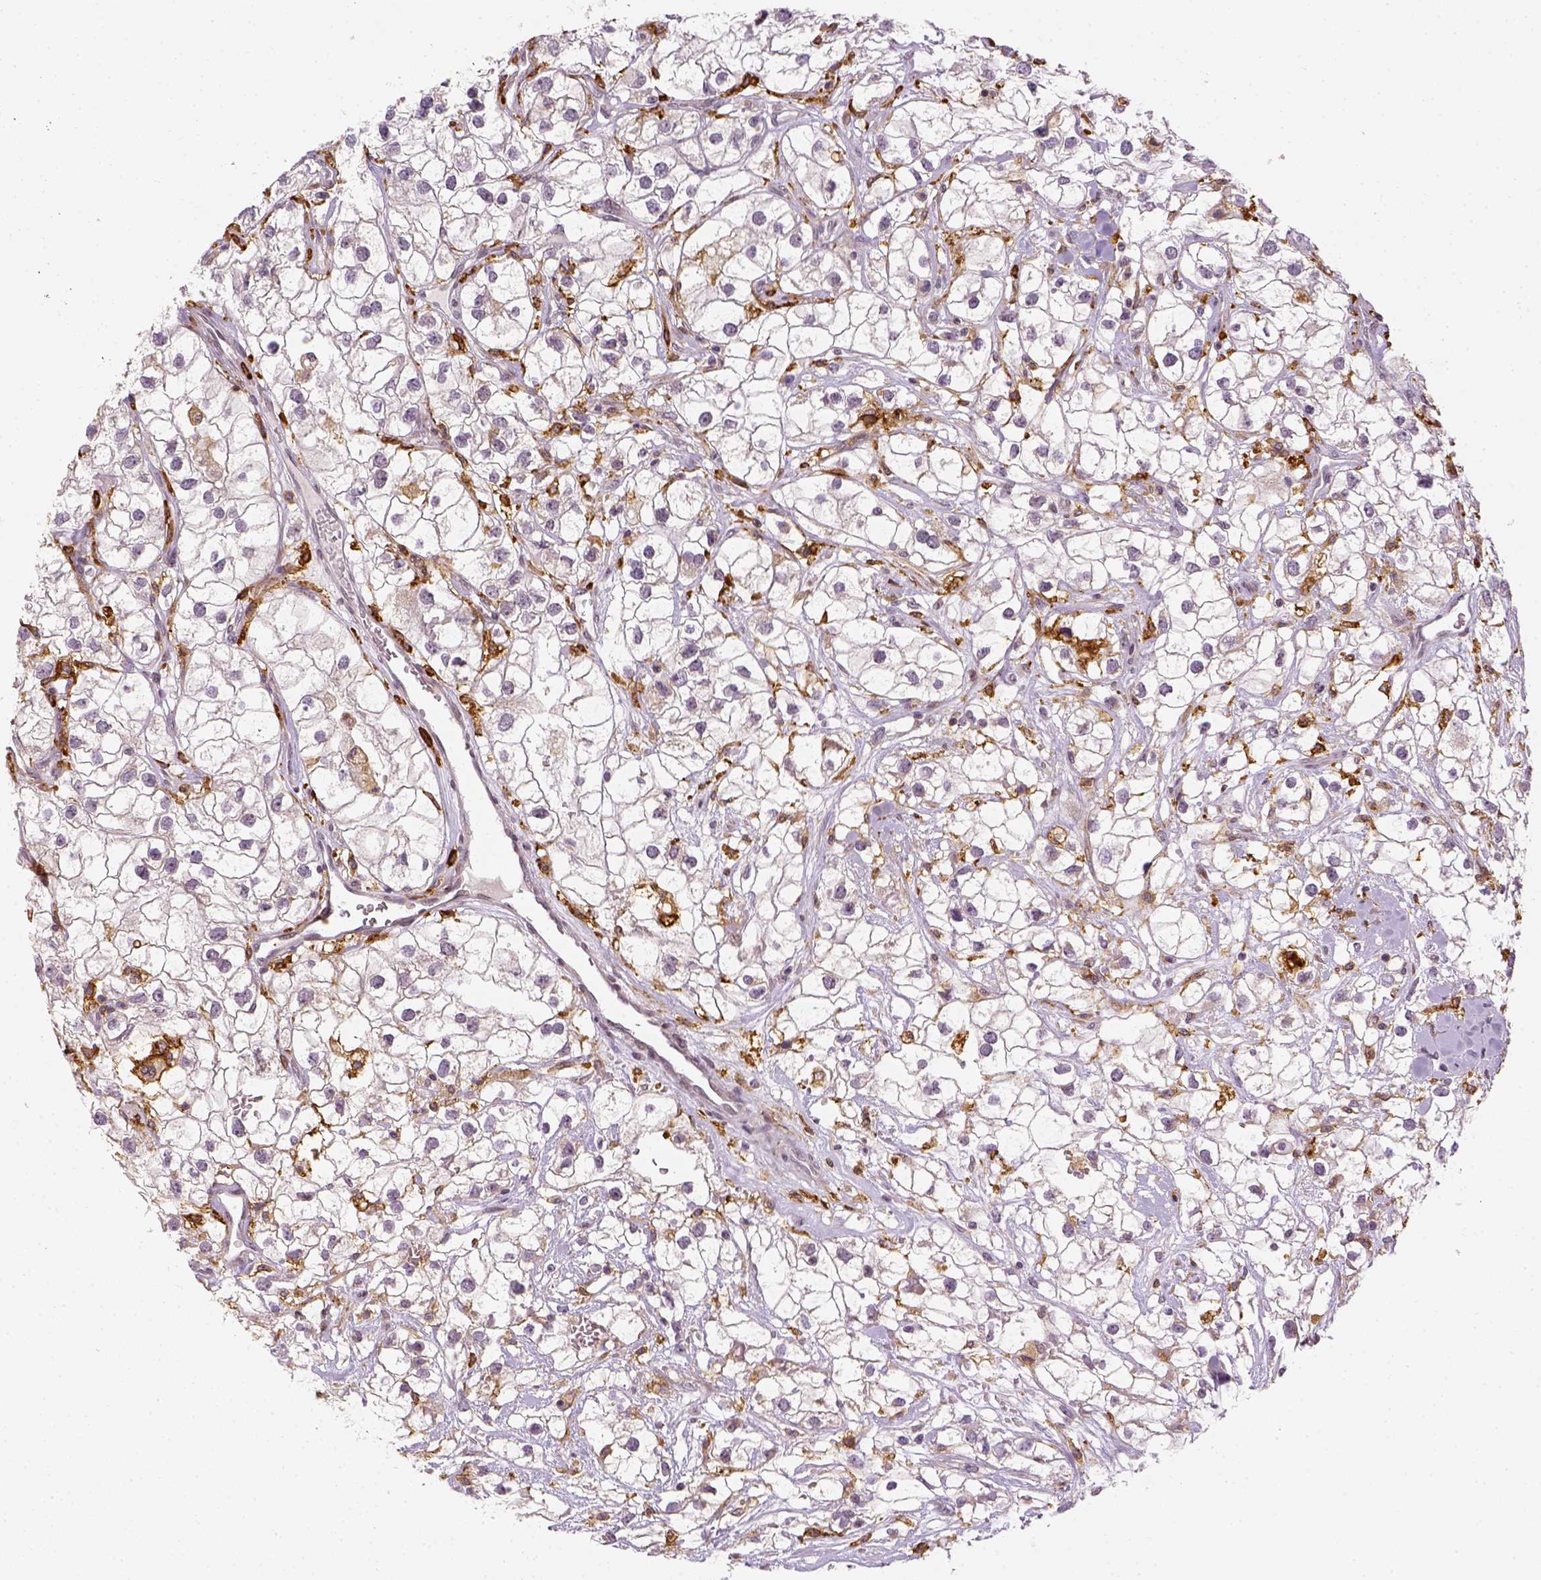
{"staining": {"intensity": "negative", "quantity": "none", "location": "none"}, "tissue": "renal cancer", "cell_type": "Tumor cells", "image_type": "cancer", "snomed": [{"axis": "morphology", "description": "Adenocarcinoma, NOS"}, {"axis": "topography", "description": "Kidney"}], "caption": "Tumor cells are negative for protein expression in human renal cancer.", "gene": "CD14", "patient": {"sex": "male", "age": 59}}